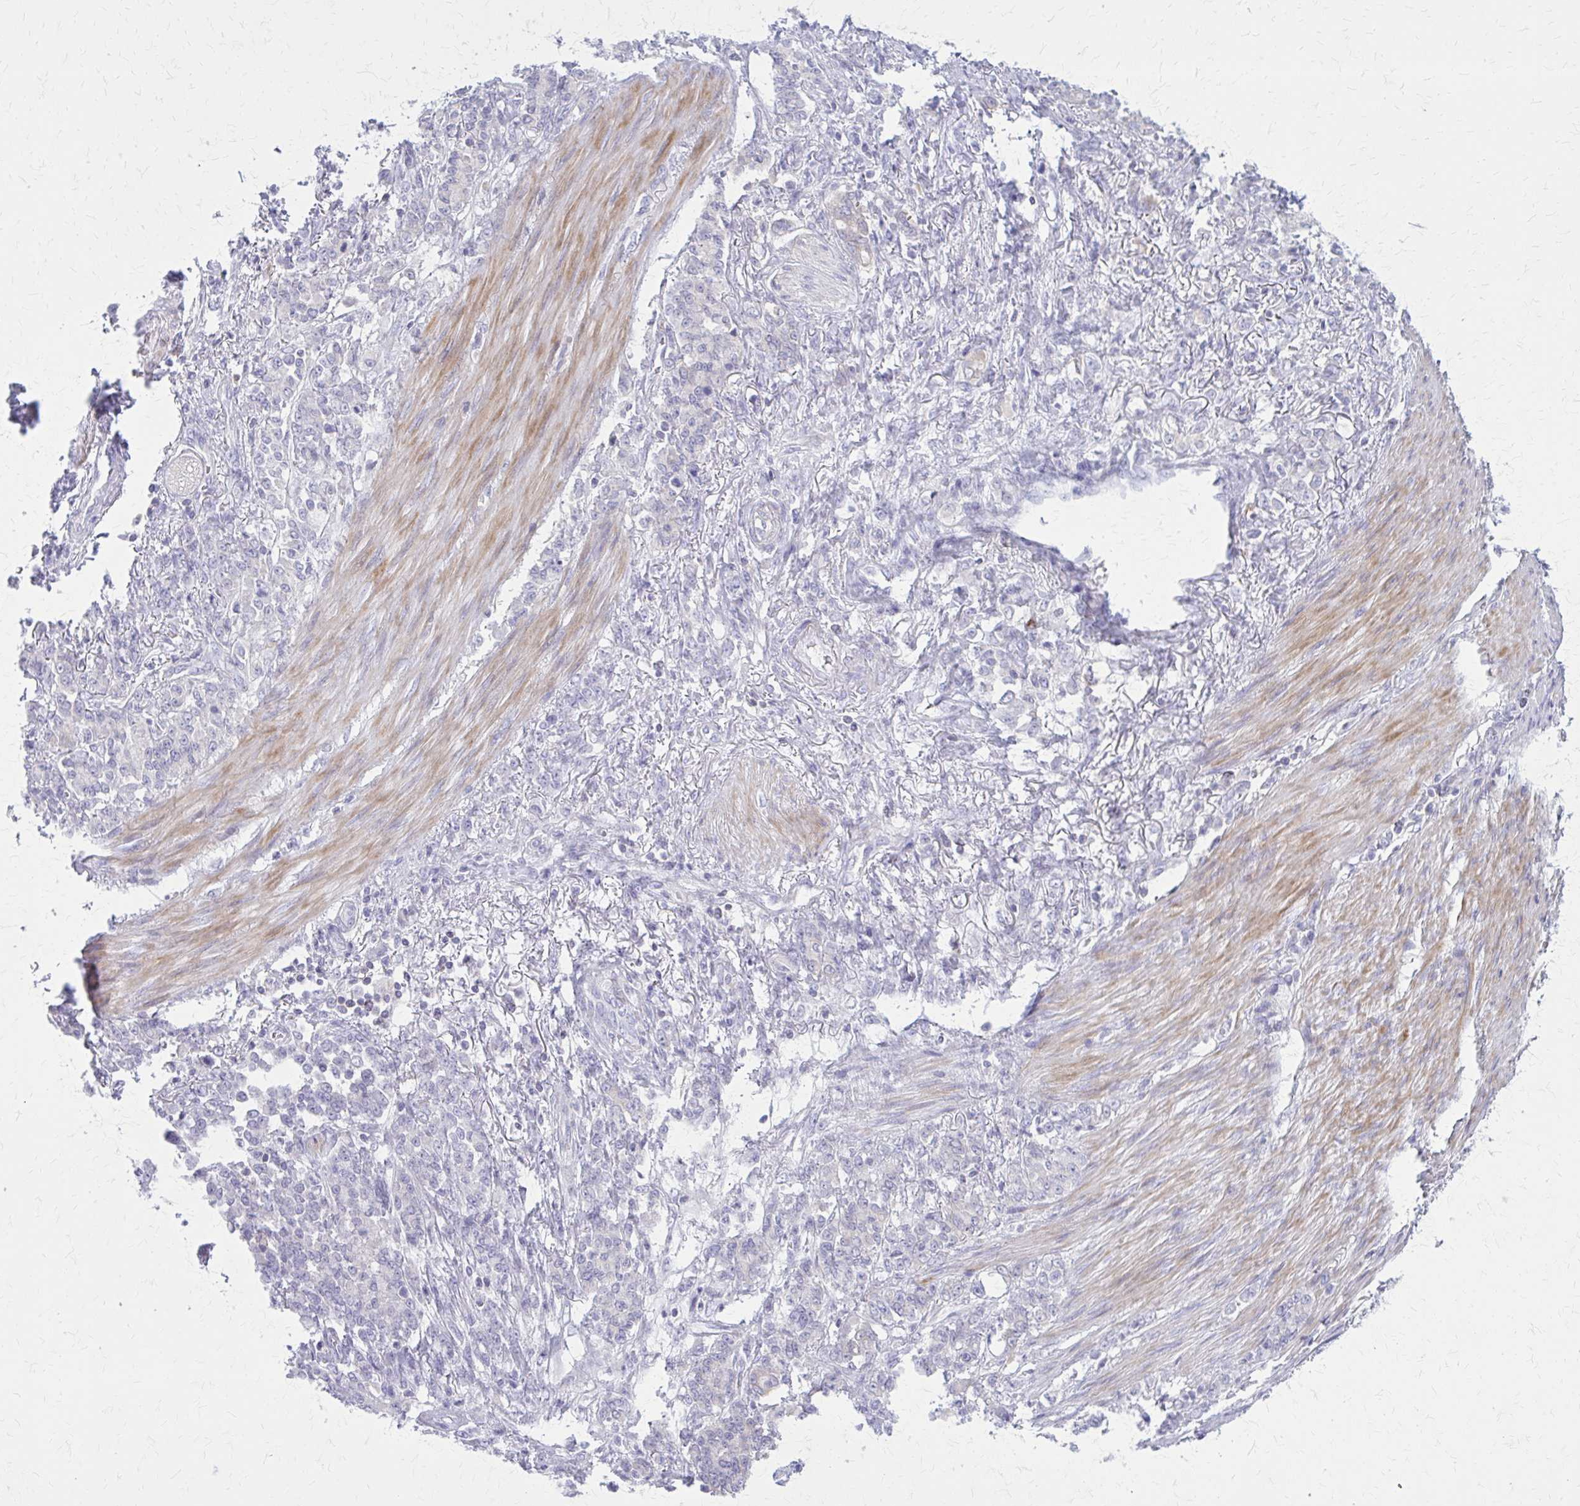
{"staining": {"intensity": "negative", "quantity": "none", "location": "none"}, "tissue": "stomach cancer", "cell_type": "Tumor cells", "image_type": "cancer", "snomed": [{"axis": "morphology", "description": "Adenocarcinoma, NOS"}, {"axis": "topography", "description": "Stomach"}], "caption": "An immunohistochemistry histopathology image of stomach cancer is shown. There is no staining in tumor cells of stomach cancer.", "gene": "PITPNM1", "patient": {"sex": "female", "age": 79}}